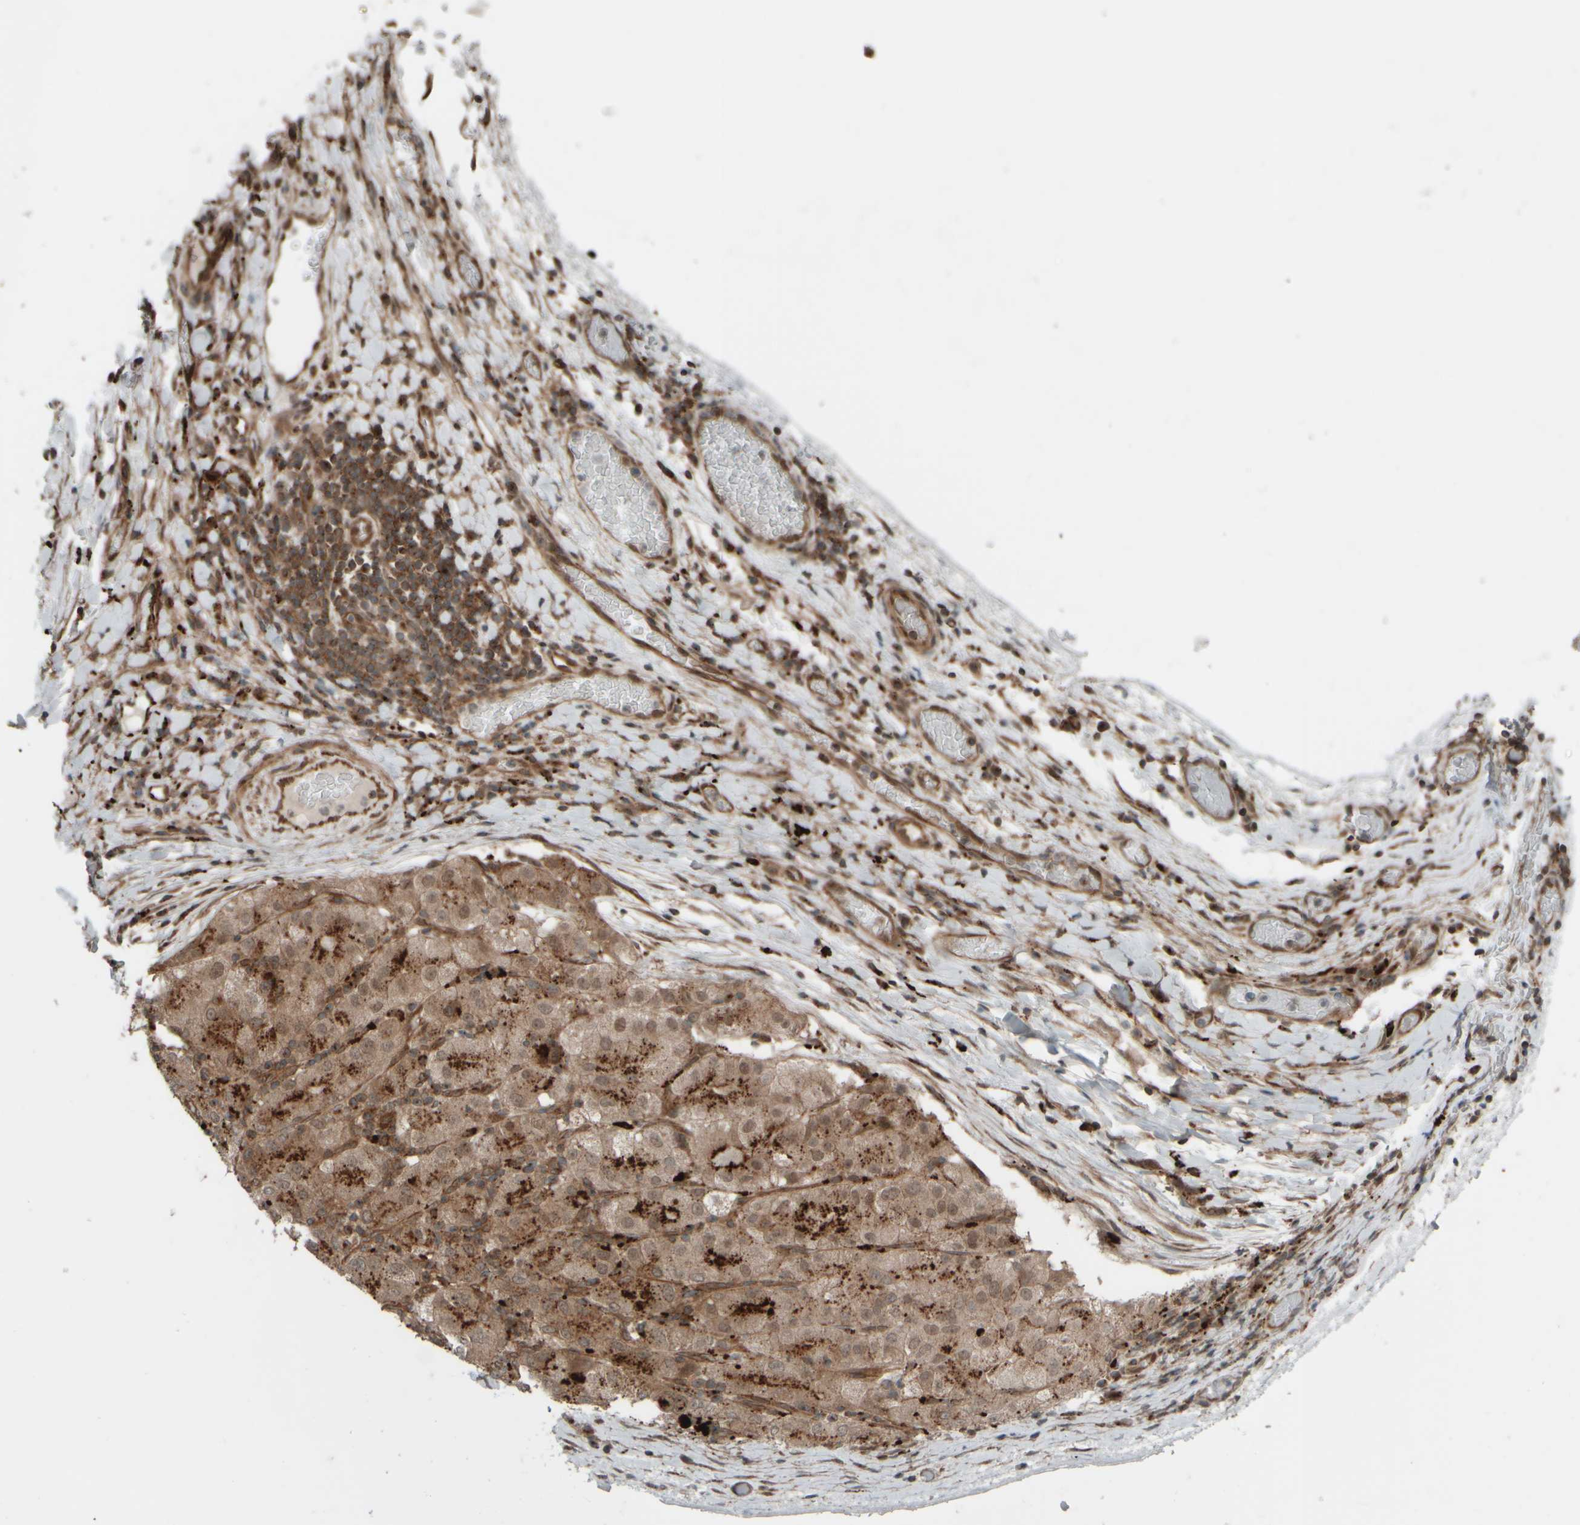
{"staining": {"intensity": "moderate", "quantity": ">75%", "location": "cytoplasmic/membranous,nuclear"}, "tissue": "liver cancer", "cell_type": "Tumor cells", "image_type": "cancer", "snomed": [{"axis": "morphology", "description": "Carcinoma, Hepatocellular, NOS"}, {"axis": "topography", "description": "Liver"}], "caption": "Immunohistochemical staining of liver cancer (hepatocellular carcinoma) demonstrates medium levels of moderate cytoplasmic/membranous and nuclear positivity in approximately >75% of tumor cells.", "gene": "GIGYF1", "patient": {"sex": "male", "age": 80}}